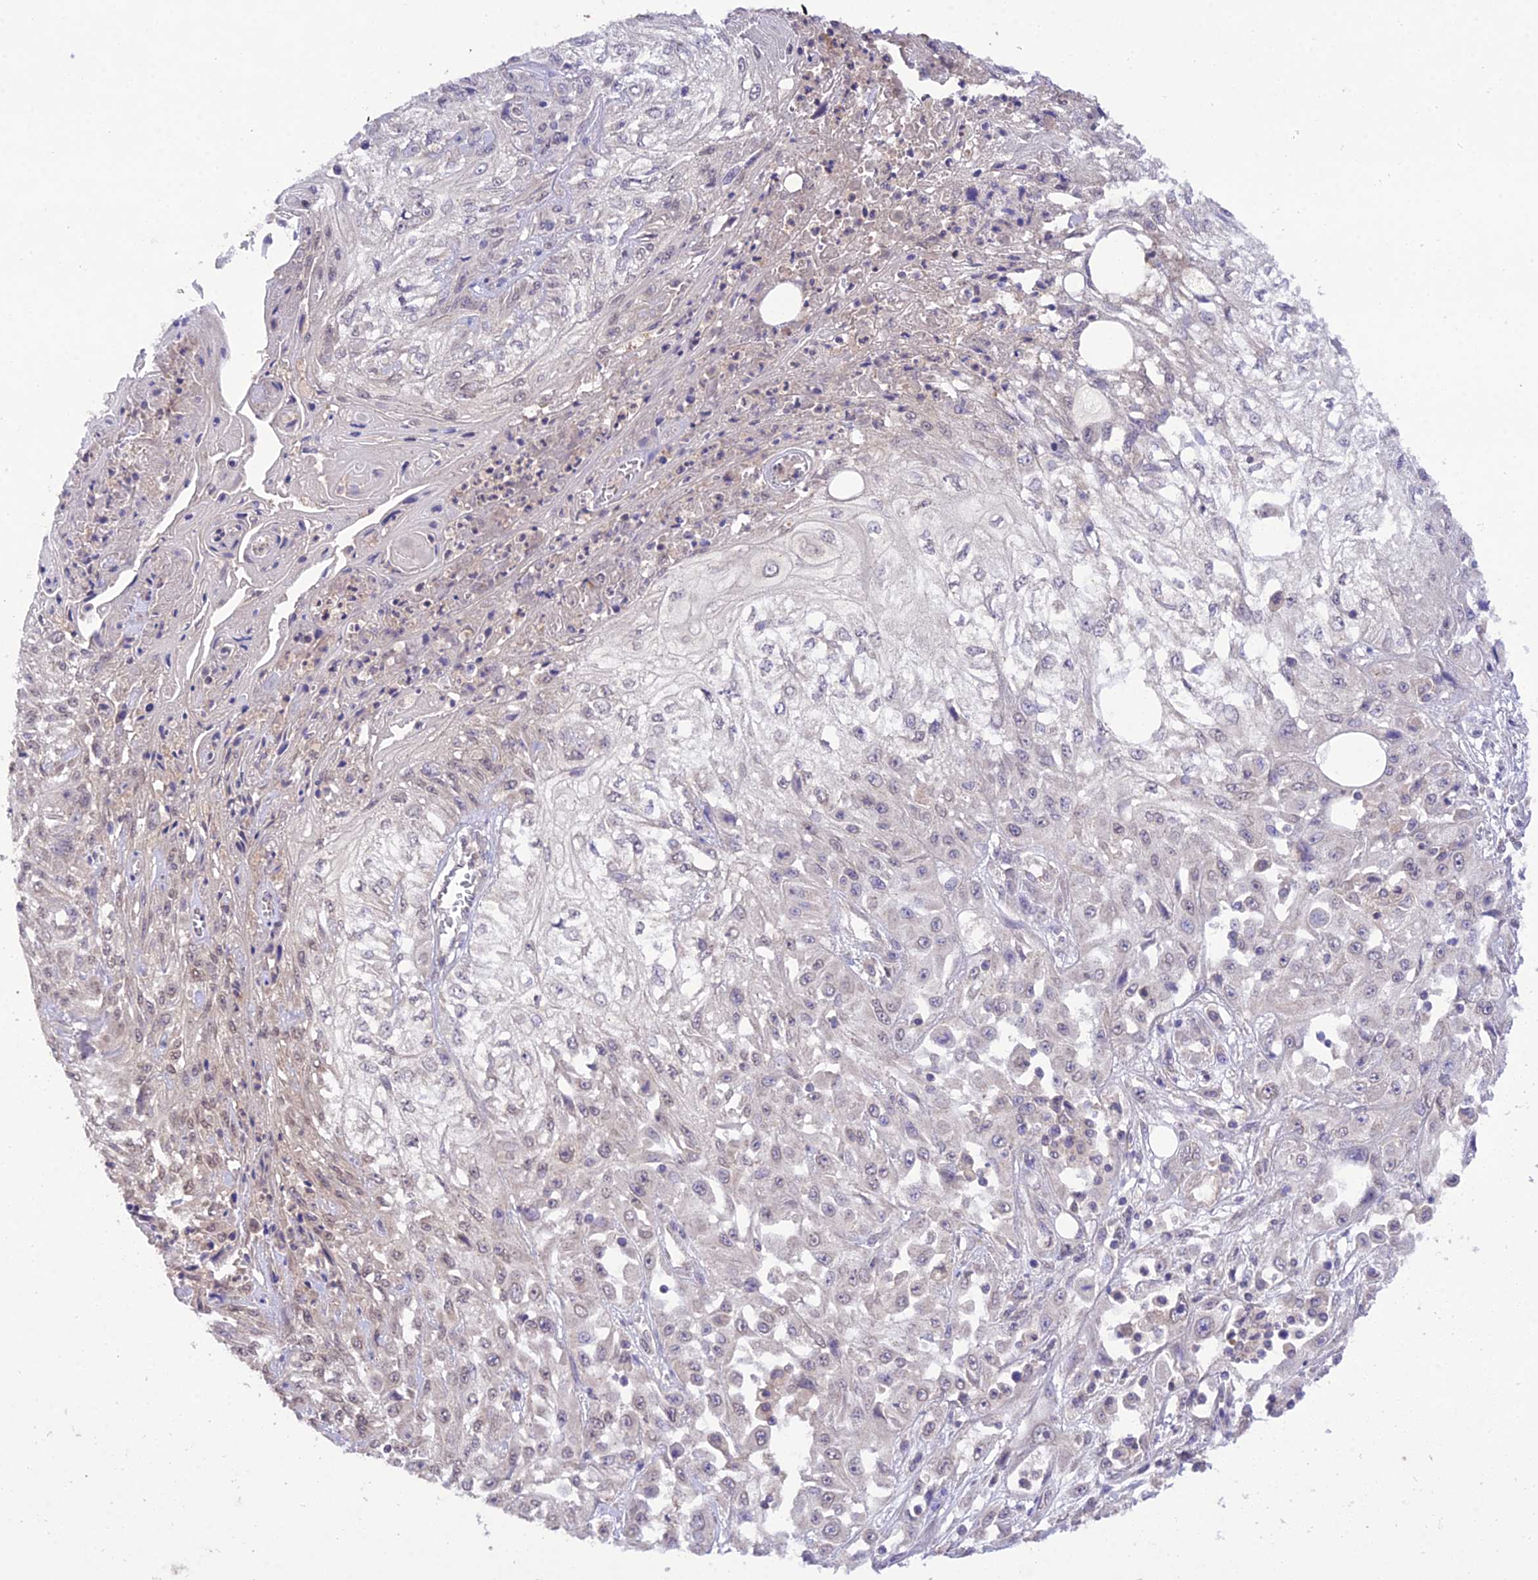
{"staining": {"intensity": "negative", "quantity": "none", "location": "none"}, "tissue": "skin cancer", "cell_type": "Tumor cells", "image_type": "cancer", "snomed": [{"axis": "morphology", "description": "Squamous cell carcinoma, NOS"}, {"axis": "morphology", "description": "Squamous cell carcinoma, metastatic, NOS"}, {"axis": "topography", "description": "Skin"}, {"axis": "topography", "description": "Lymph node"}], "caption": "The photomicrograph exhibits no staining of tumor cells in skin cancer (metastatic squamous cell carcinoma). The staining is performed using DAB brown chromogen with nuclei counter-stained in using hematoxylin.", "gene": "PGK1", "patient": {"sex": "male", "age": 75}}